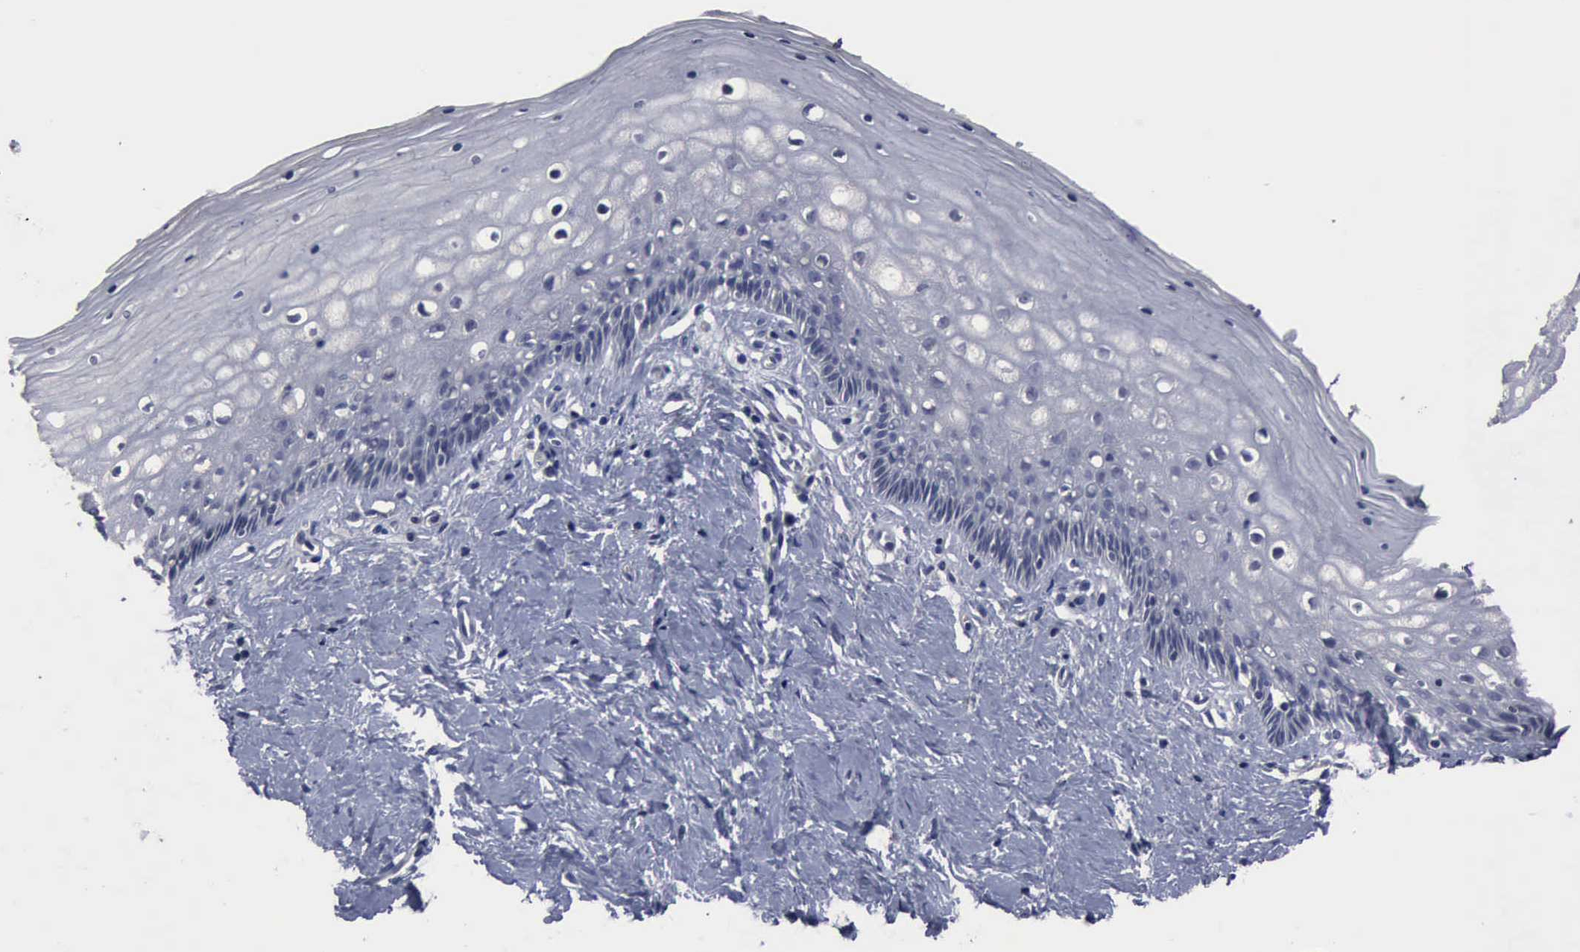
{"staining": {"intensity": "negative", "quantity": "none", "location": "none"}, "tissue": "vagina", "cell_type": "Squamous epithelial cells", "image_type": "normal", "snomed": [{"axis": "morphology", "description": "Normal tissue, NOS"}, {"axis": "topography", "description": "Vagina"}], "caption": "Immunohistochemical staining of benign human vagina exhibits no significant staining in squamous epithelial cells. (Stains: DAB (3,3'-diaminobenzidine) immunohistochemistry with hematoxylin counter stain, Microscopy: brightfield microscopy at high magnification).", "gene": "MYO18B", "patient": {"sex": "female", "age": 46}}